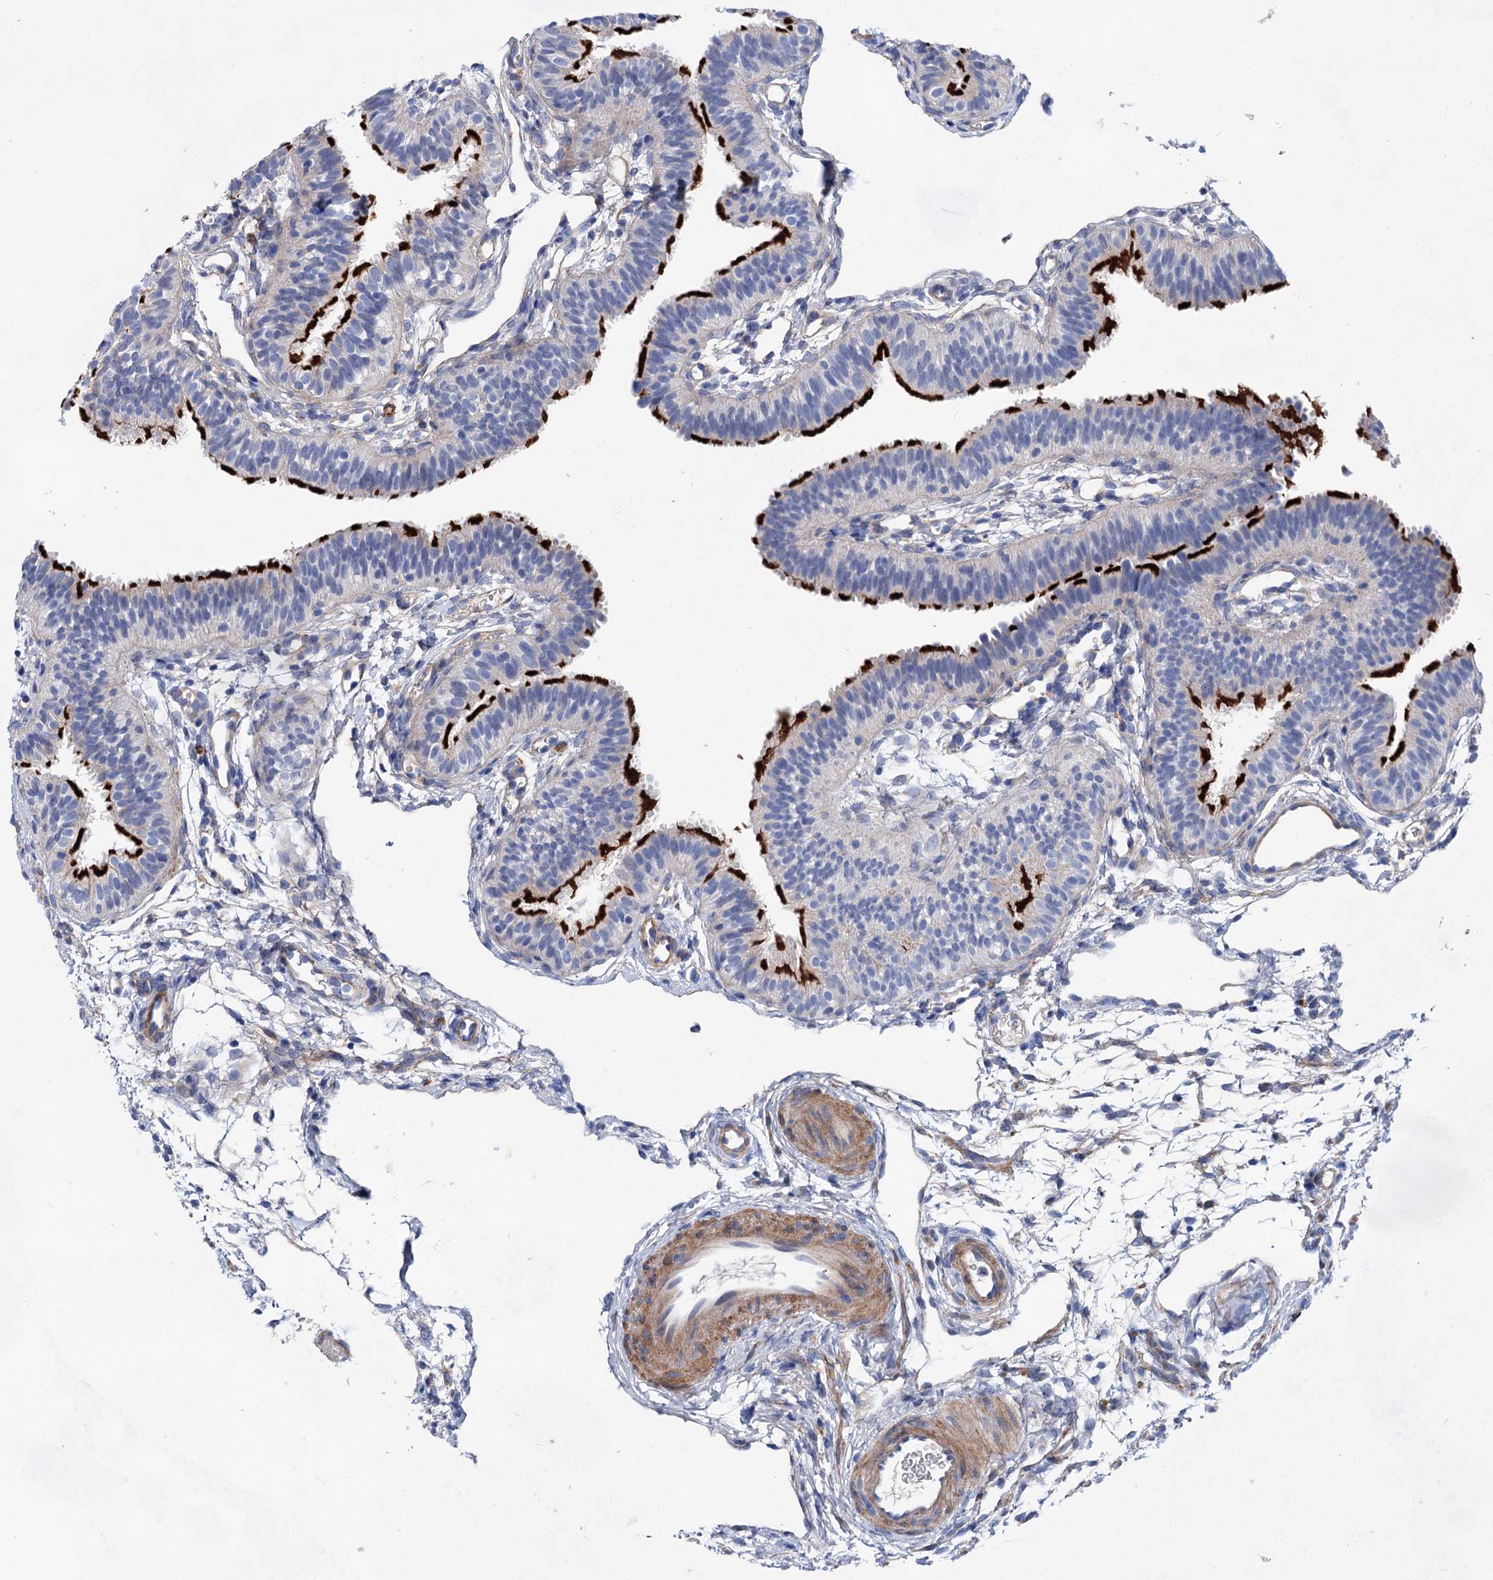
{"staining": {"intensity": "strong", "quantity": "25%-75%", "location": "cytoplasmic/membranous"}, "tissue": "fallopian tube", "cell_type": "Glandular cells", "image_type": "normal", "snomed": [{"axis": "morphology", "description": "Normal tissue, NOS"}, {"axis": "topography", "description": "Fallopian tube"}], "caption": "High-magnification brightfield microscopy of benign fallopian tube stained with DAB (brown) and counterstained with hematoxylin (blue). glandular cells exhibit strong cytoplasmic/membranous expression is present in about25%-75% of cells.", "gene": "GPR155", "patient": {"sex": "female", "age": 35}}